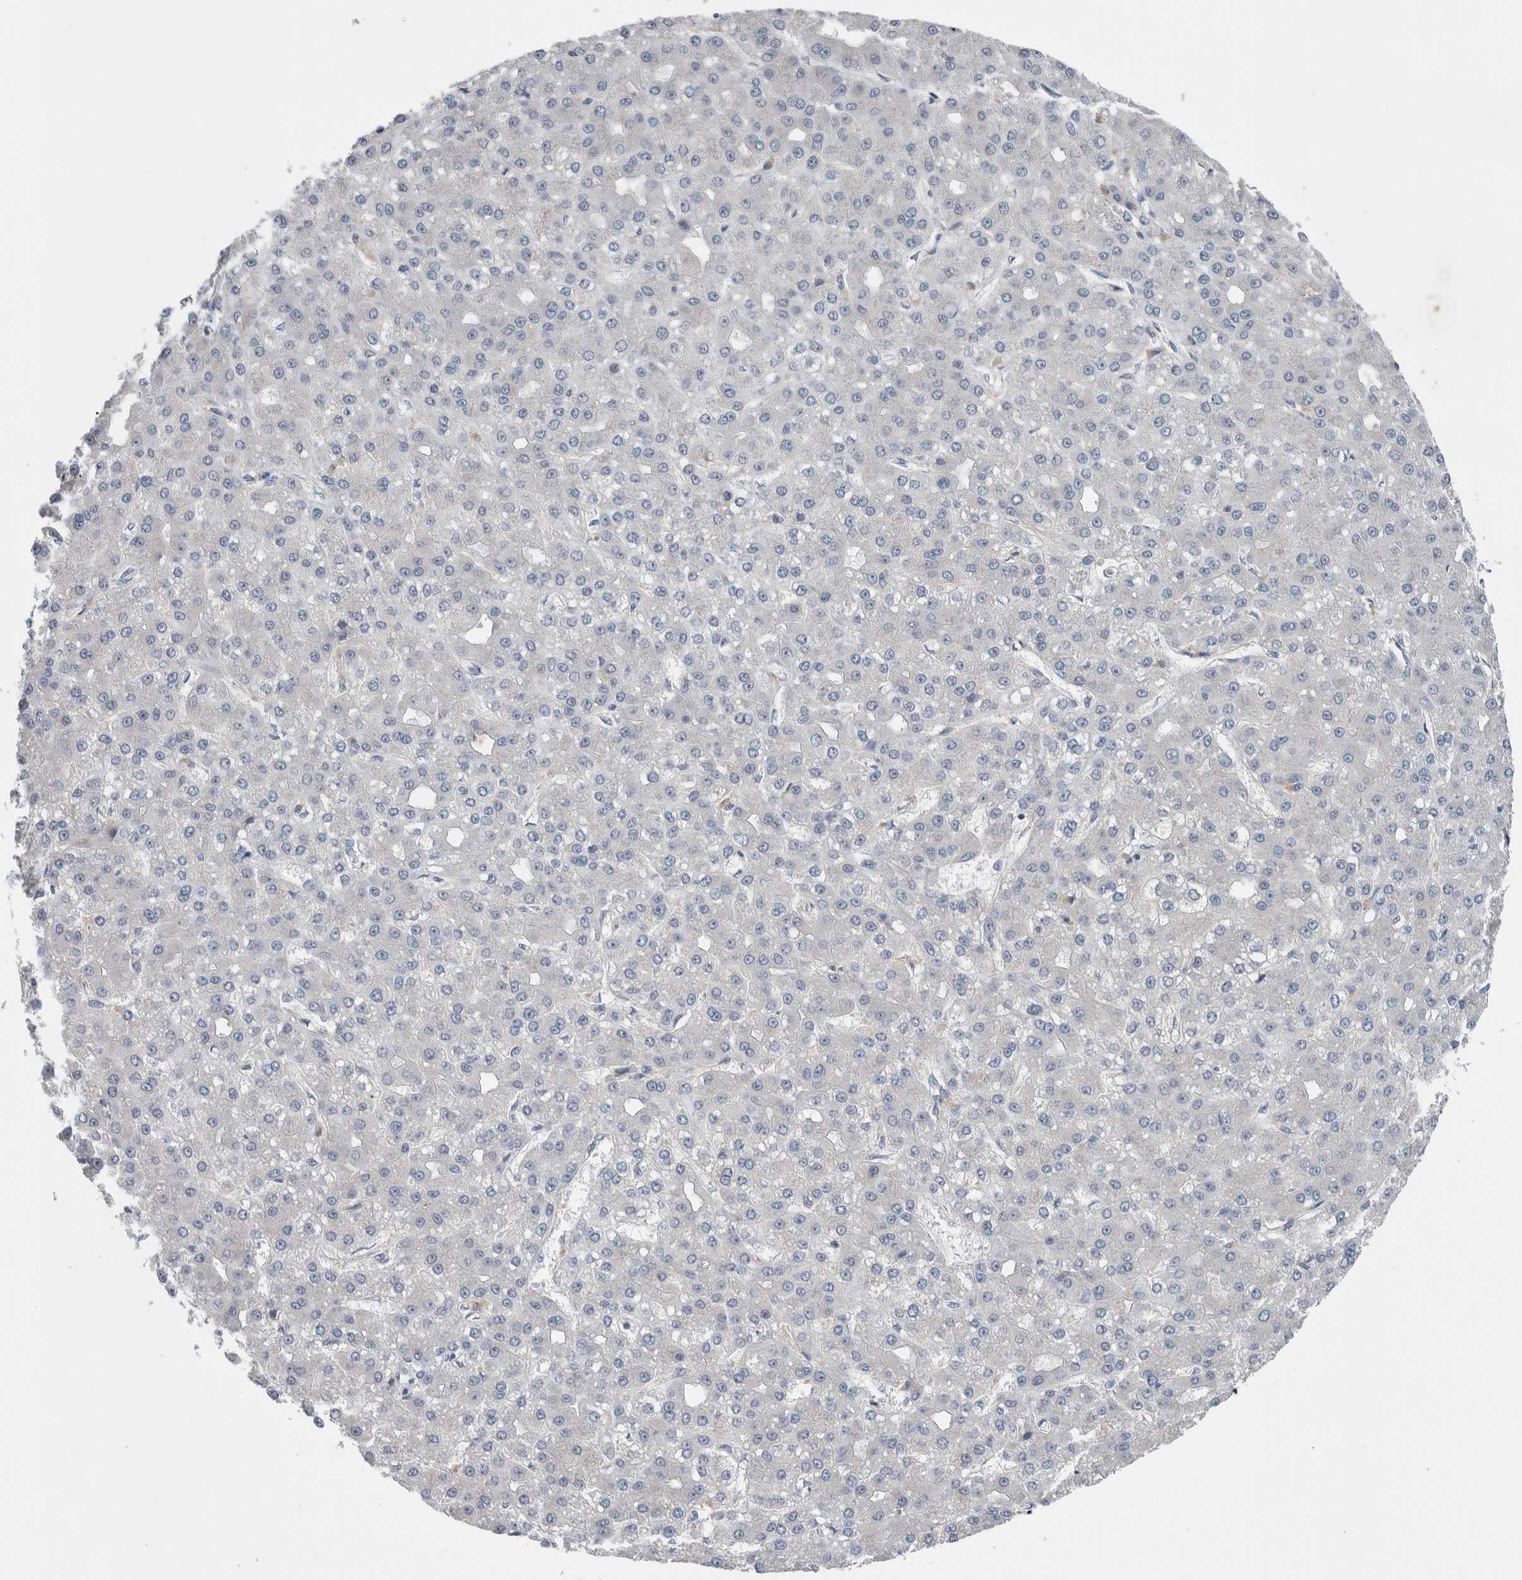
{"staining": {"intensity": "negative", "quantity": "none", "location": "none"}, "tissue": "liver cancer", "cell_type": "Tumor cells", "image_type": "cancer", "snomed": [{"axis": "morphology", "description": "Carcinoma, Hepatocellular, NOS"}, {"axis": "topography", "description": "Liver"}], "caption": "The IHC image has no significant positivity in tumor cells of liver cancer tissue.", "gene": "CRNN", "patient": {"sex": "male", "age": 67}}